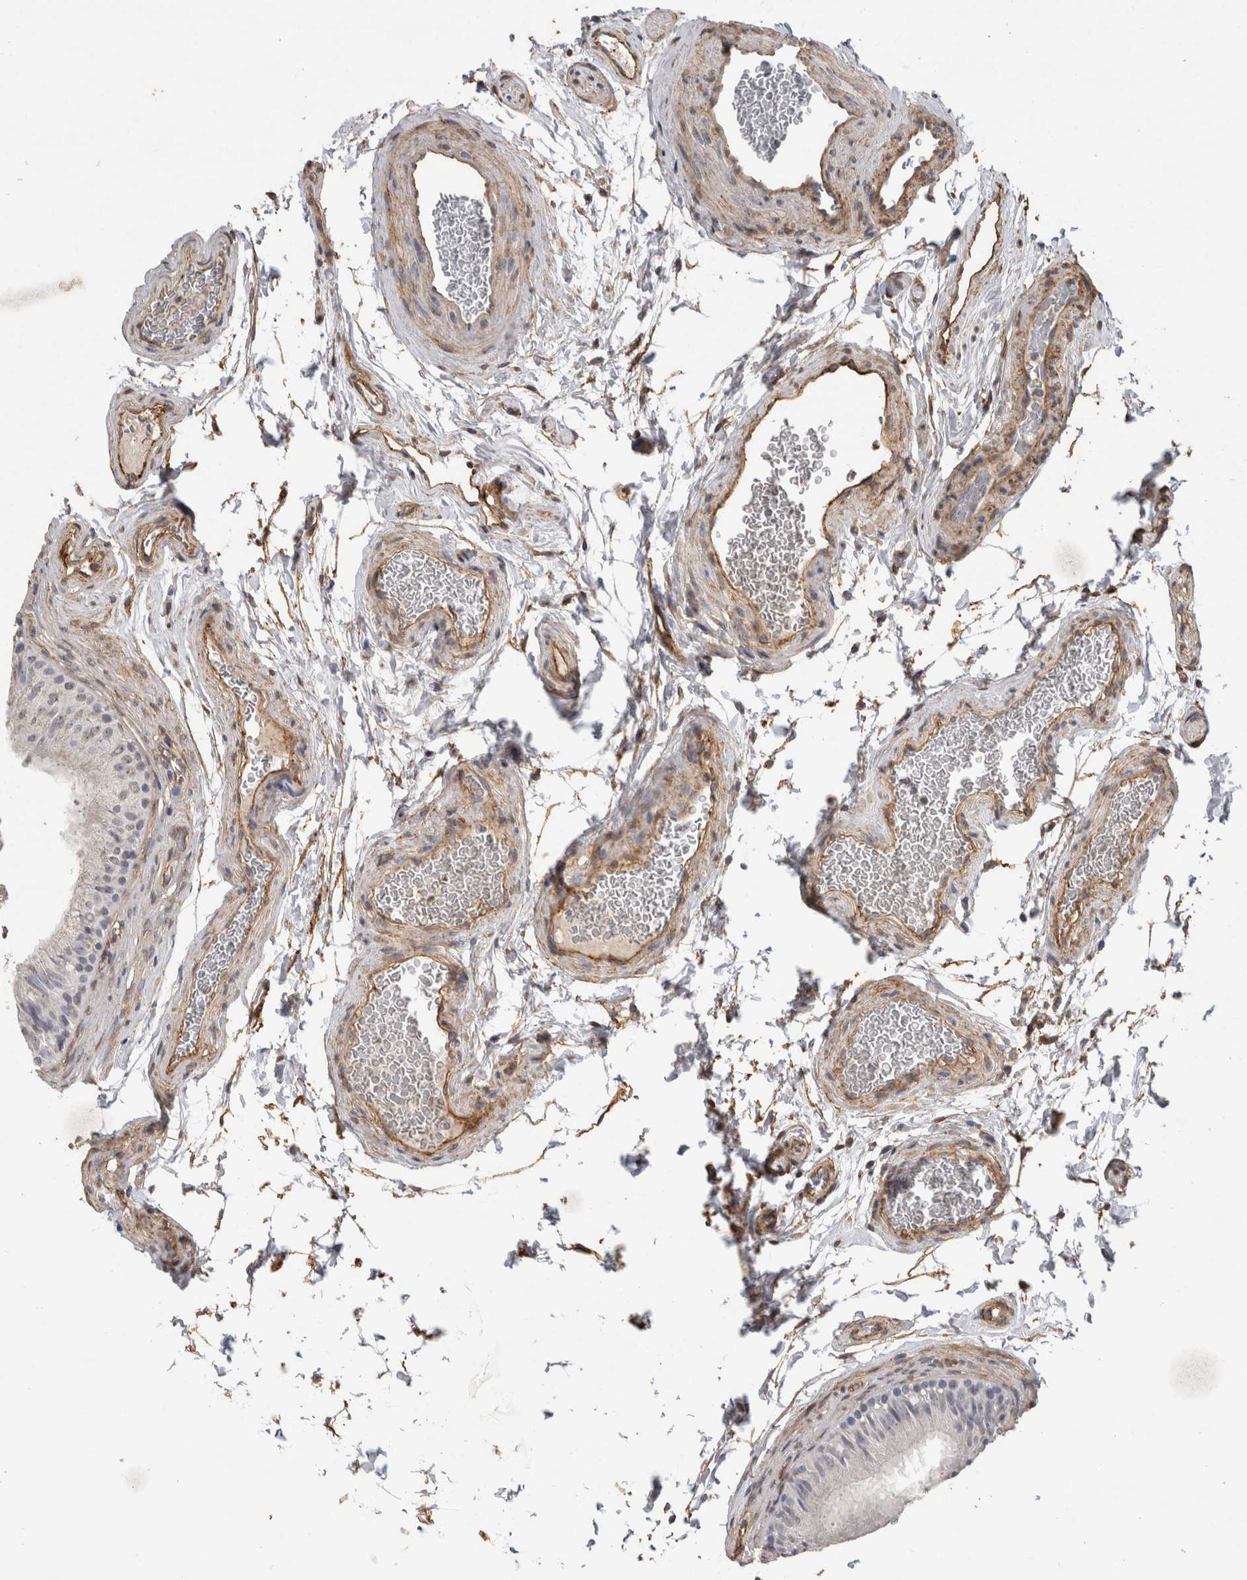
{"staining": {"intensity": "negative", "quantity": "none", "location": "none"}, "tissue": "epididymis", "cell_type": "Glandular cells", "image_type": "normal", "snomed": [{"axis": "morphology", "description": "Normal tissue, NOS"}, {"axis": "topography", "description": "Epididymis"}], "caption": "Immunohistochemistry image of benign epididymis stained for a protein (brown), which reveals no positivity in glandular cells. (Stains: DAB immunohistochemistry with hematoxylin counter stain, Microscopy: brightfield microscopy at high magnification).", "gene": "RECK", "patient": {"sex": "male", "age": 36}}